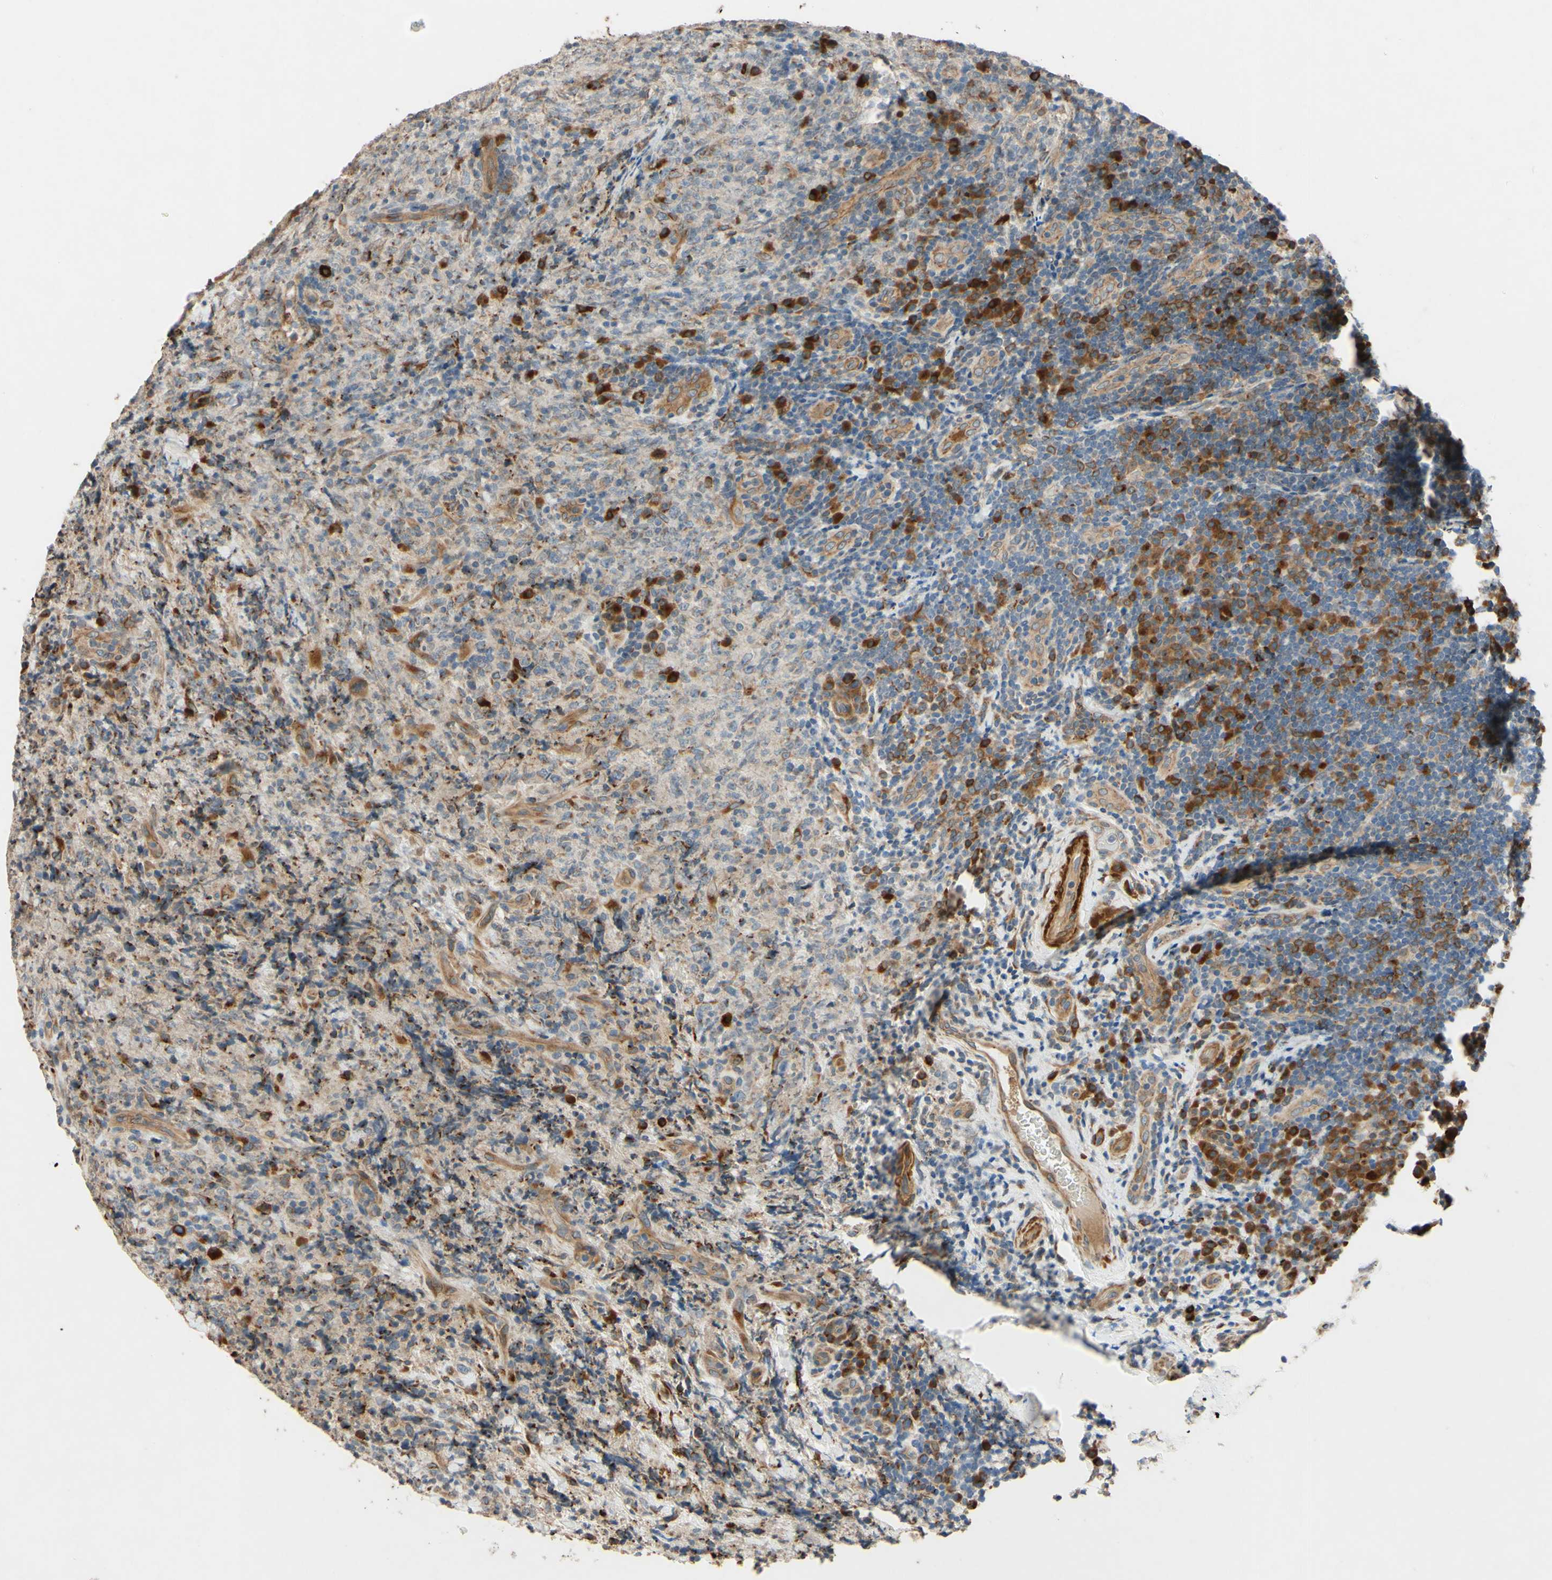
{"staining": {"intensity": "strong", "quantity": "25%-75%", "location": "cytoplasmic/membranous,nuclear"}, "tissue": "lymphoma", "cell_type": "Tumor cells", "image_type": "cancer", "snomed": [{"axis": "morphology", "description": "Malignant lymphoma, non-Hodgkin's type, High grade"}, {"axis": "topography", "description": "Tonsil"}], "caption": "A high-resolution photomicrograph shows immunohistochemistry staining of lymphoma, which displays strong cytoplasmic/membranous and nuclear positivity in about 25%-75% of tumor cells.", "gene": "PTPRU", "patient": {"sex": "female", "age": 36}}